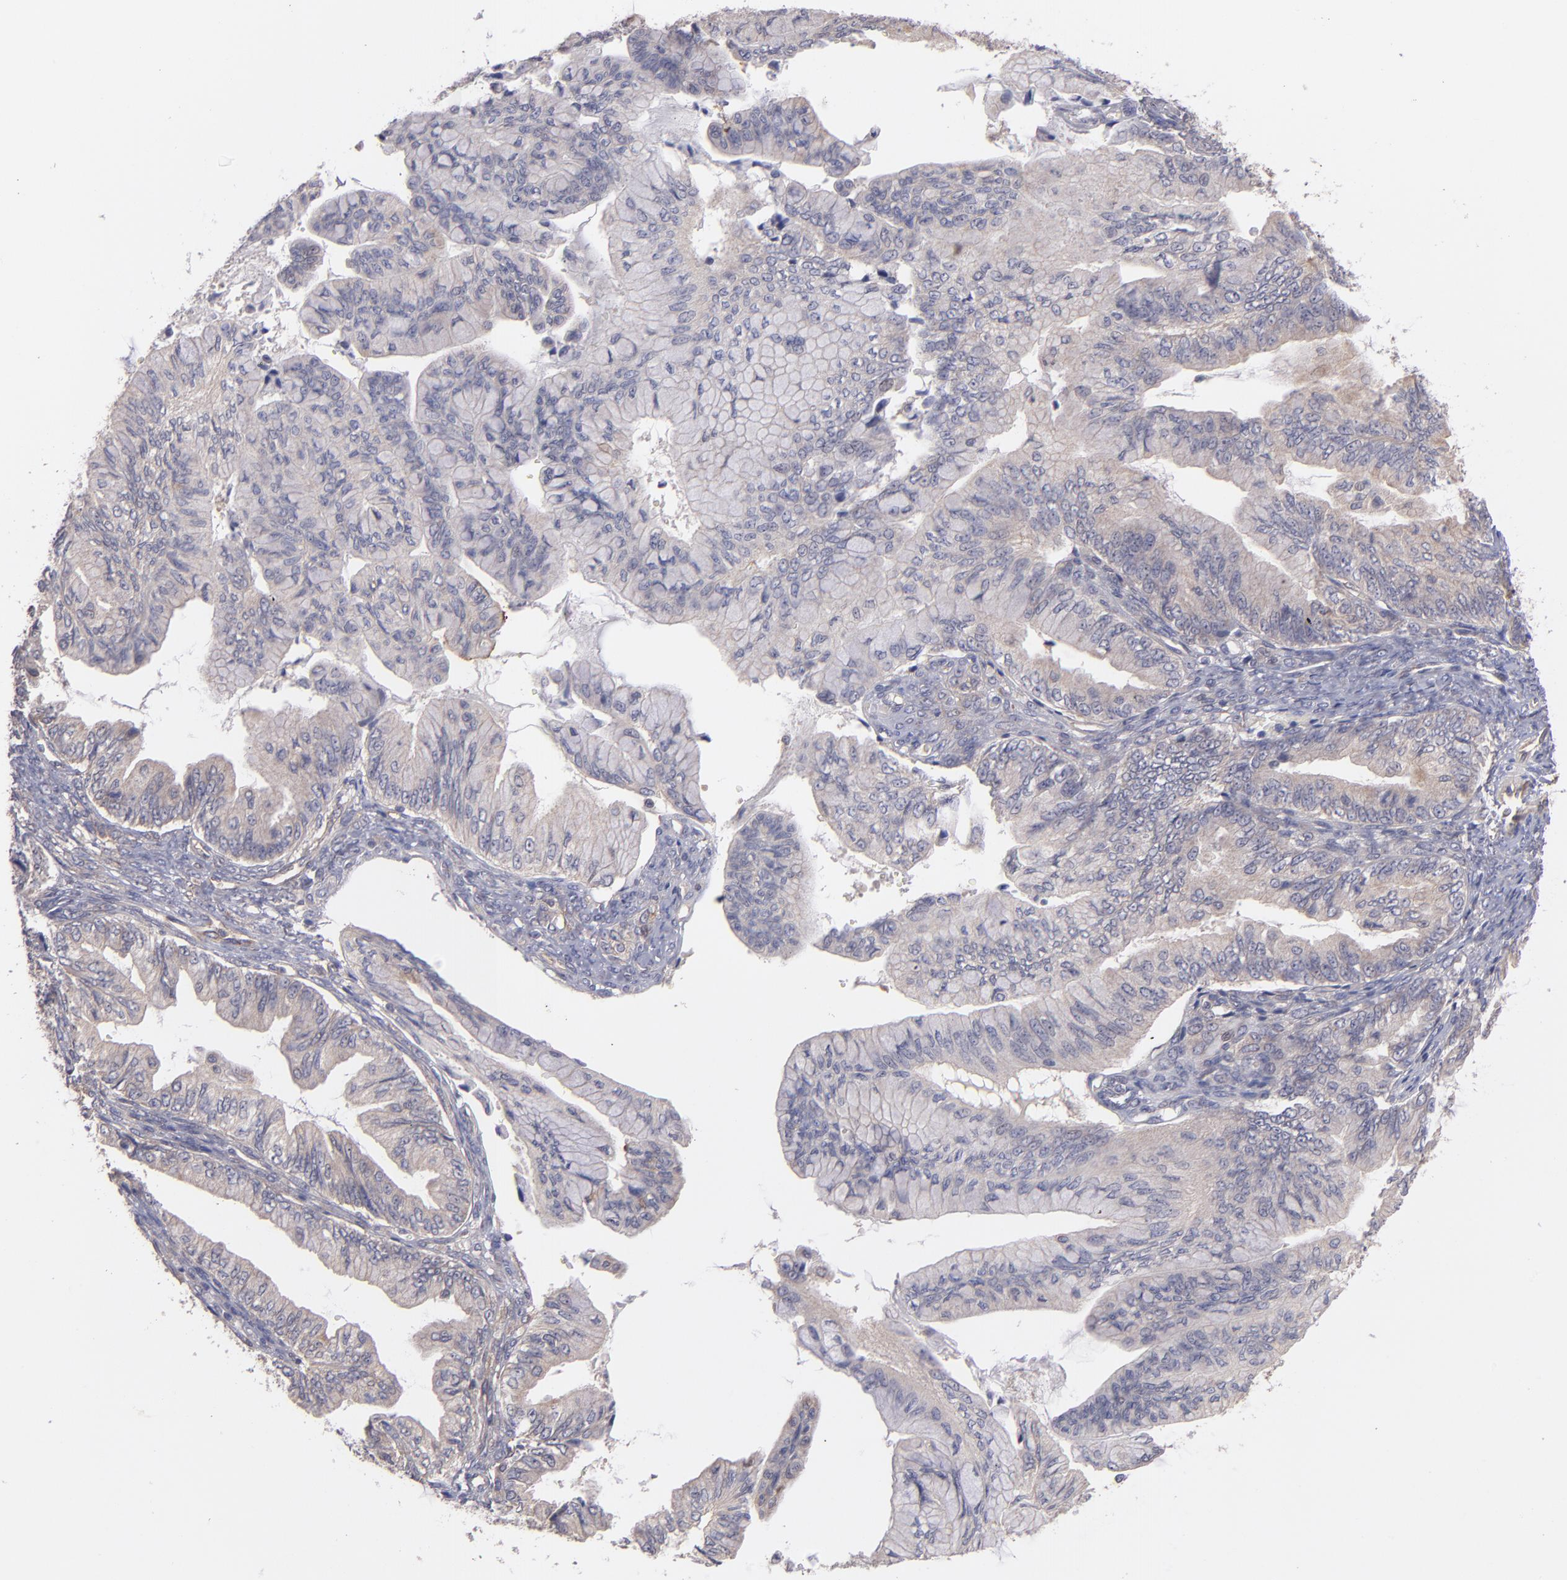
{"staining": {"intensity": "weak", "quantity": "<25%", "location": "cytoplasmic/membranous"}, "tissue": "ovarian cancer", "cell_type": "Tumor cells", "image_type": "cancer", "snomed": [{"axis": "morphology", "description": "Cystadenocarcinoma, mucinous, NOS"}, {"axis": "topography", "description": "Ovary"}], "caption": "Histopathology image shows no protein expression in tumor cells of ovarian cancer tissue.", "gene": "ICAM1", "patient": {"sex": "female", "age": 36}}